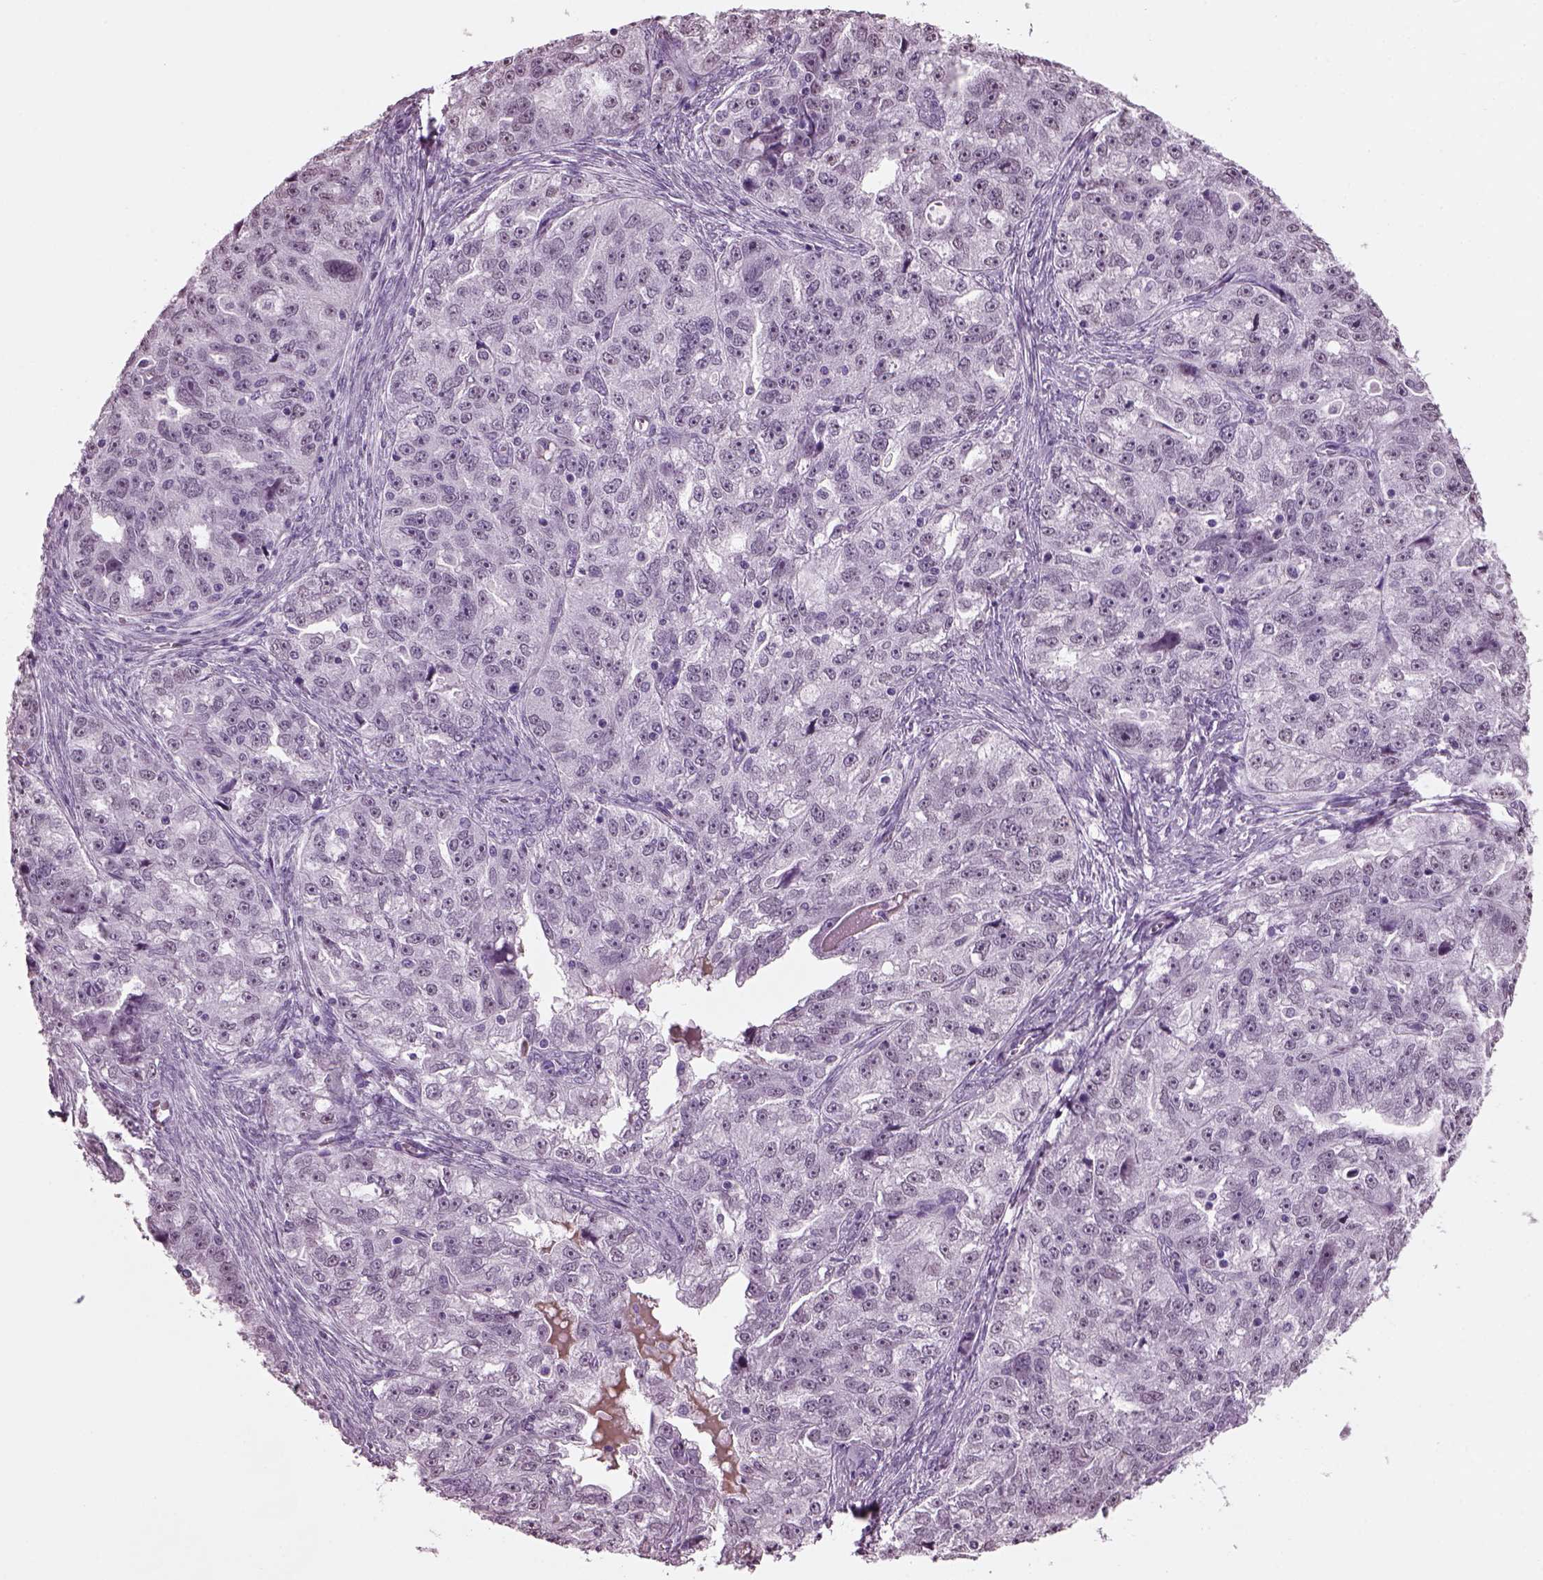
{"staining": {"intensity": "negative", "quantity": "none", "location": "none"}, "tissue": "ovarian cancer", "cell_type": "Tumor cells", "image_type": "cancer", "snomed": [{"axis": "morphology", "description": "Cystadenocarcinoma, serous, NOS"}, {"axis": "topography", "description": "Ovary"}], "caption": "Ovarian cancer was stained to show a protein in brown. There is no significant positivity in tumor cells.", "gene": "KRTAP3-2", "patient": {"sex": "female", "age": 51}}